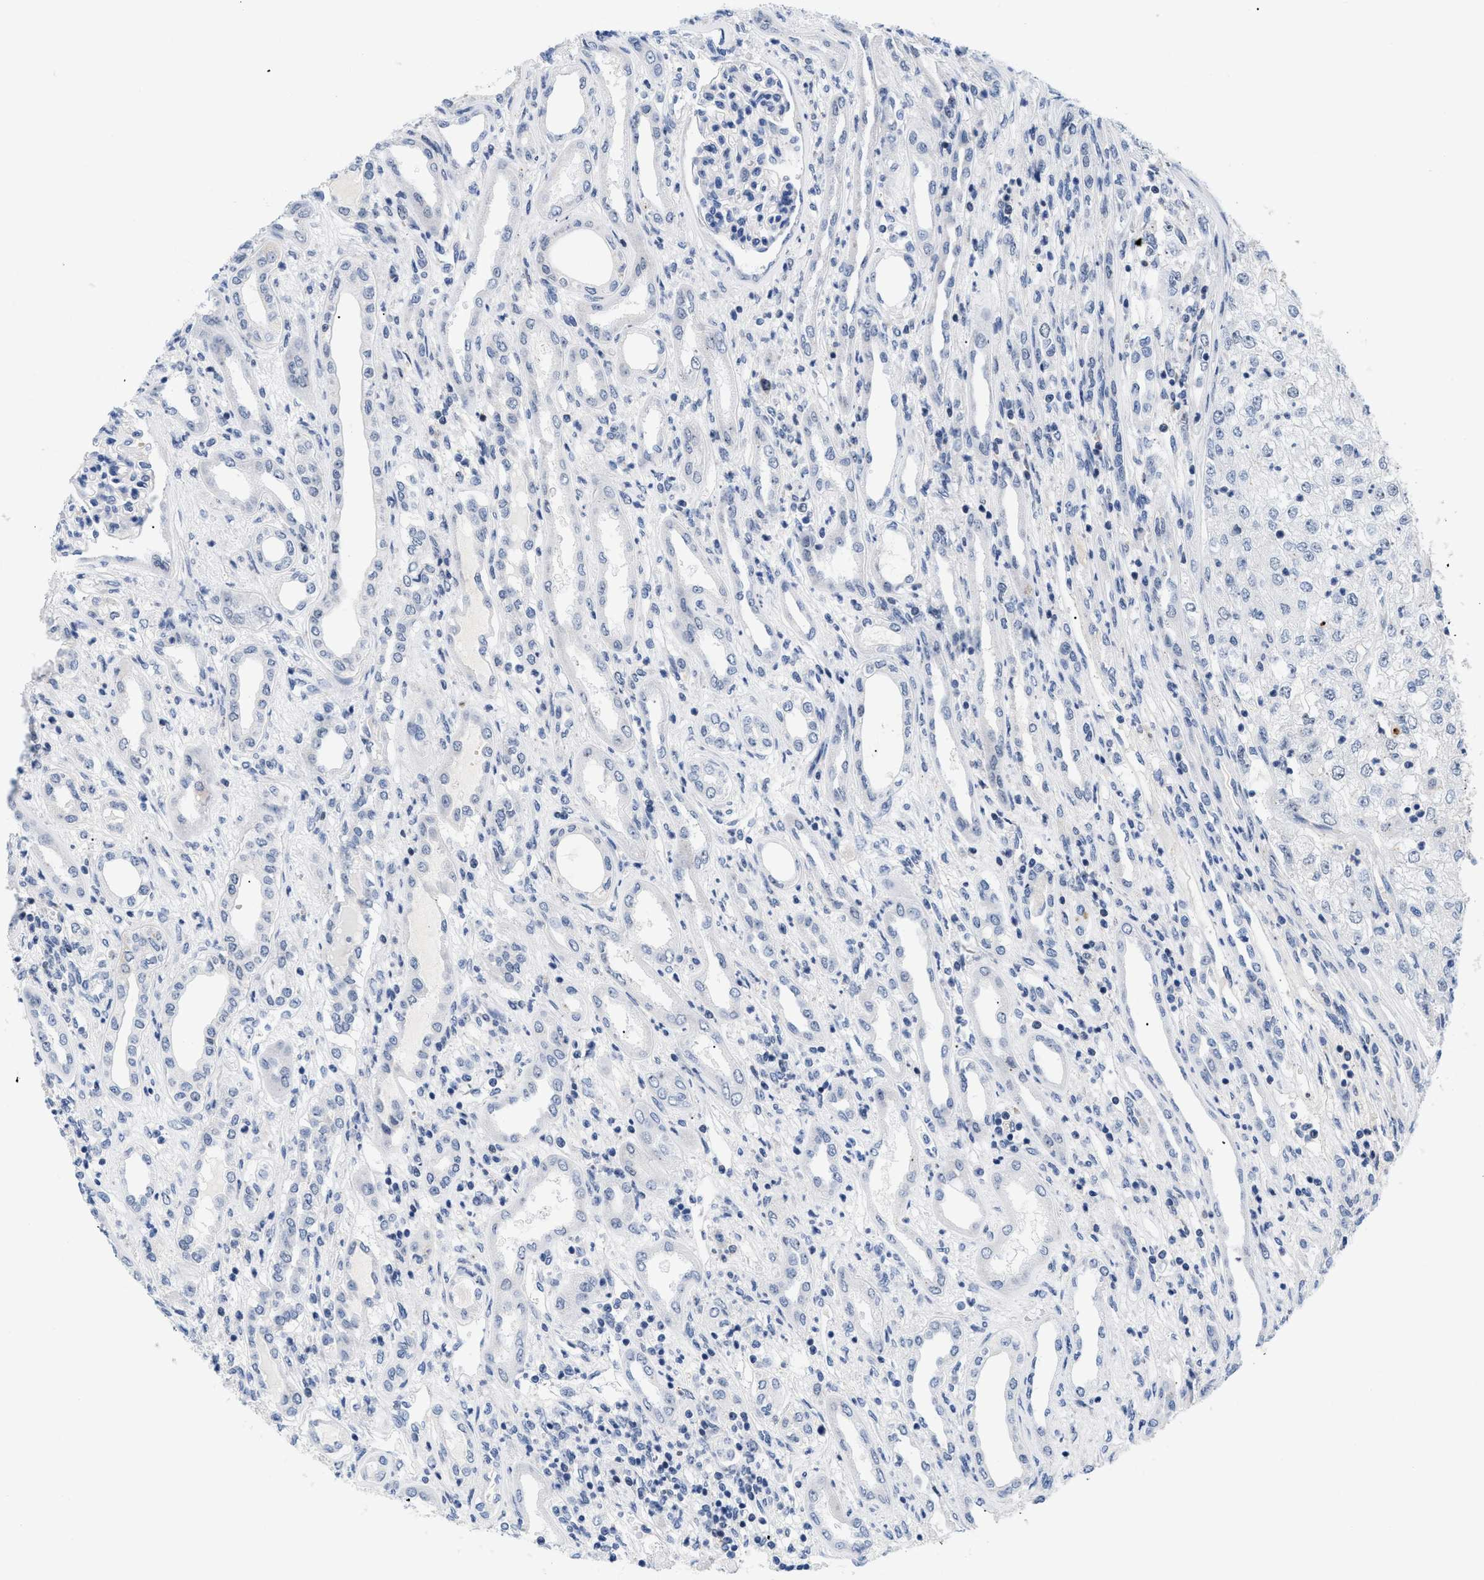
{"staining": {"intensity": "negative", "quantity": "none", "location": "none"}, "tissue": "renal cancer", "cell_type": "Tumor cells", "image_type": "cancer", "snomed": [{"axis": "morphology", "description": "Adenocarcinoma, NOS"}, {"axis": "topography", "description": "Kidney"}], "caption": "Immunohistochemical staining of adenocarcinoma (renal) shows no significant staining in tumor cells.", "gene": "PITHD1", "patient": {"sex": "female", "age": 54}}